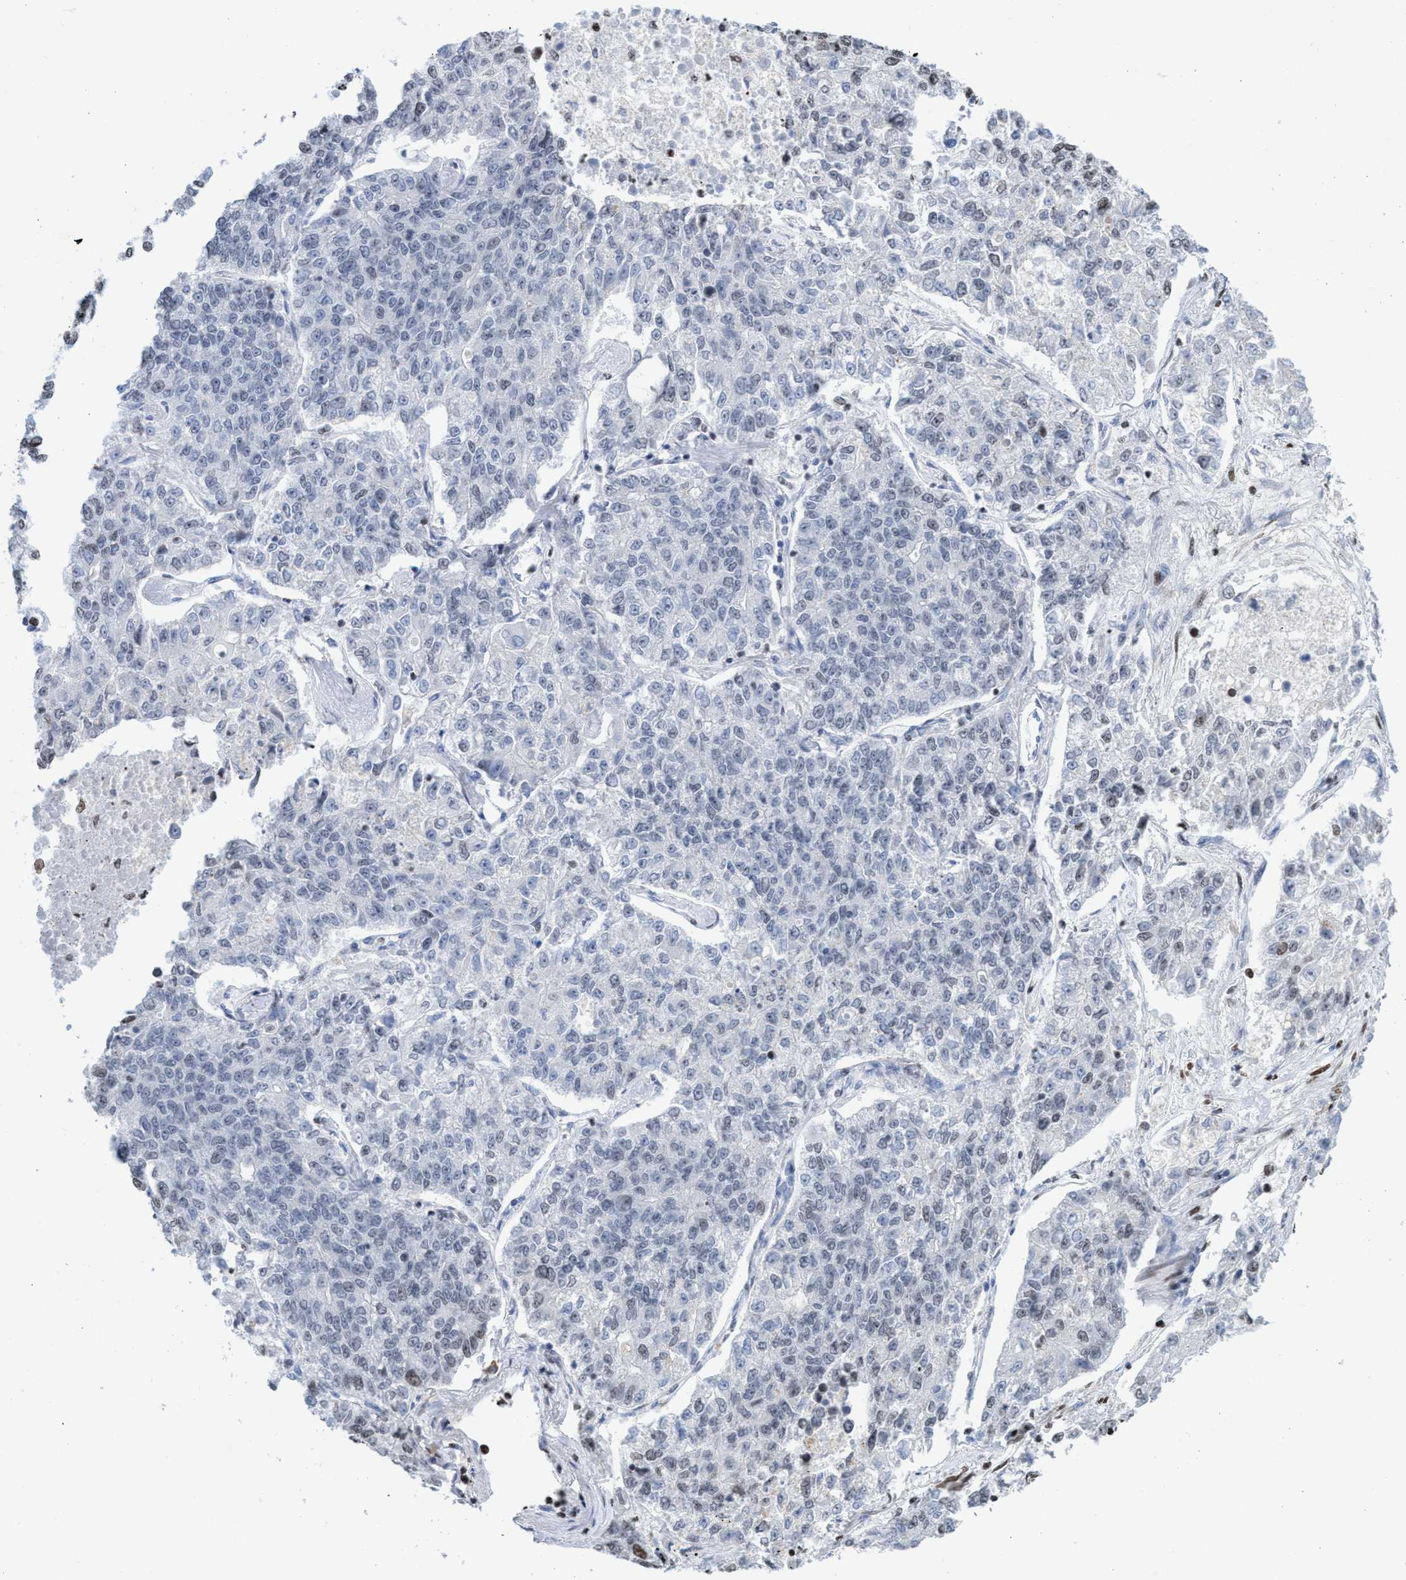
{"staining": {"intensity": "negative", "quantity": "none", "location": "none"}, "tissue": "lung cancer", "cell_type": "Tumor cells", "image_type": "cancer", "snomed": [{"axis": "morphology", "description": "Adenocarcinoma, NOS"}, {"axis": "topography", "description": "Lung"}], "caption": "Protein analysis of lung adenocarcinoma exhibits no significant expression in tumor cells. The staining is performed using DAB brown chromogen with nuclei counter-stained in using hematoxylin.", "gene": "CBX2", "patient": {"sex": "male", "age": 49}}